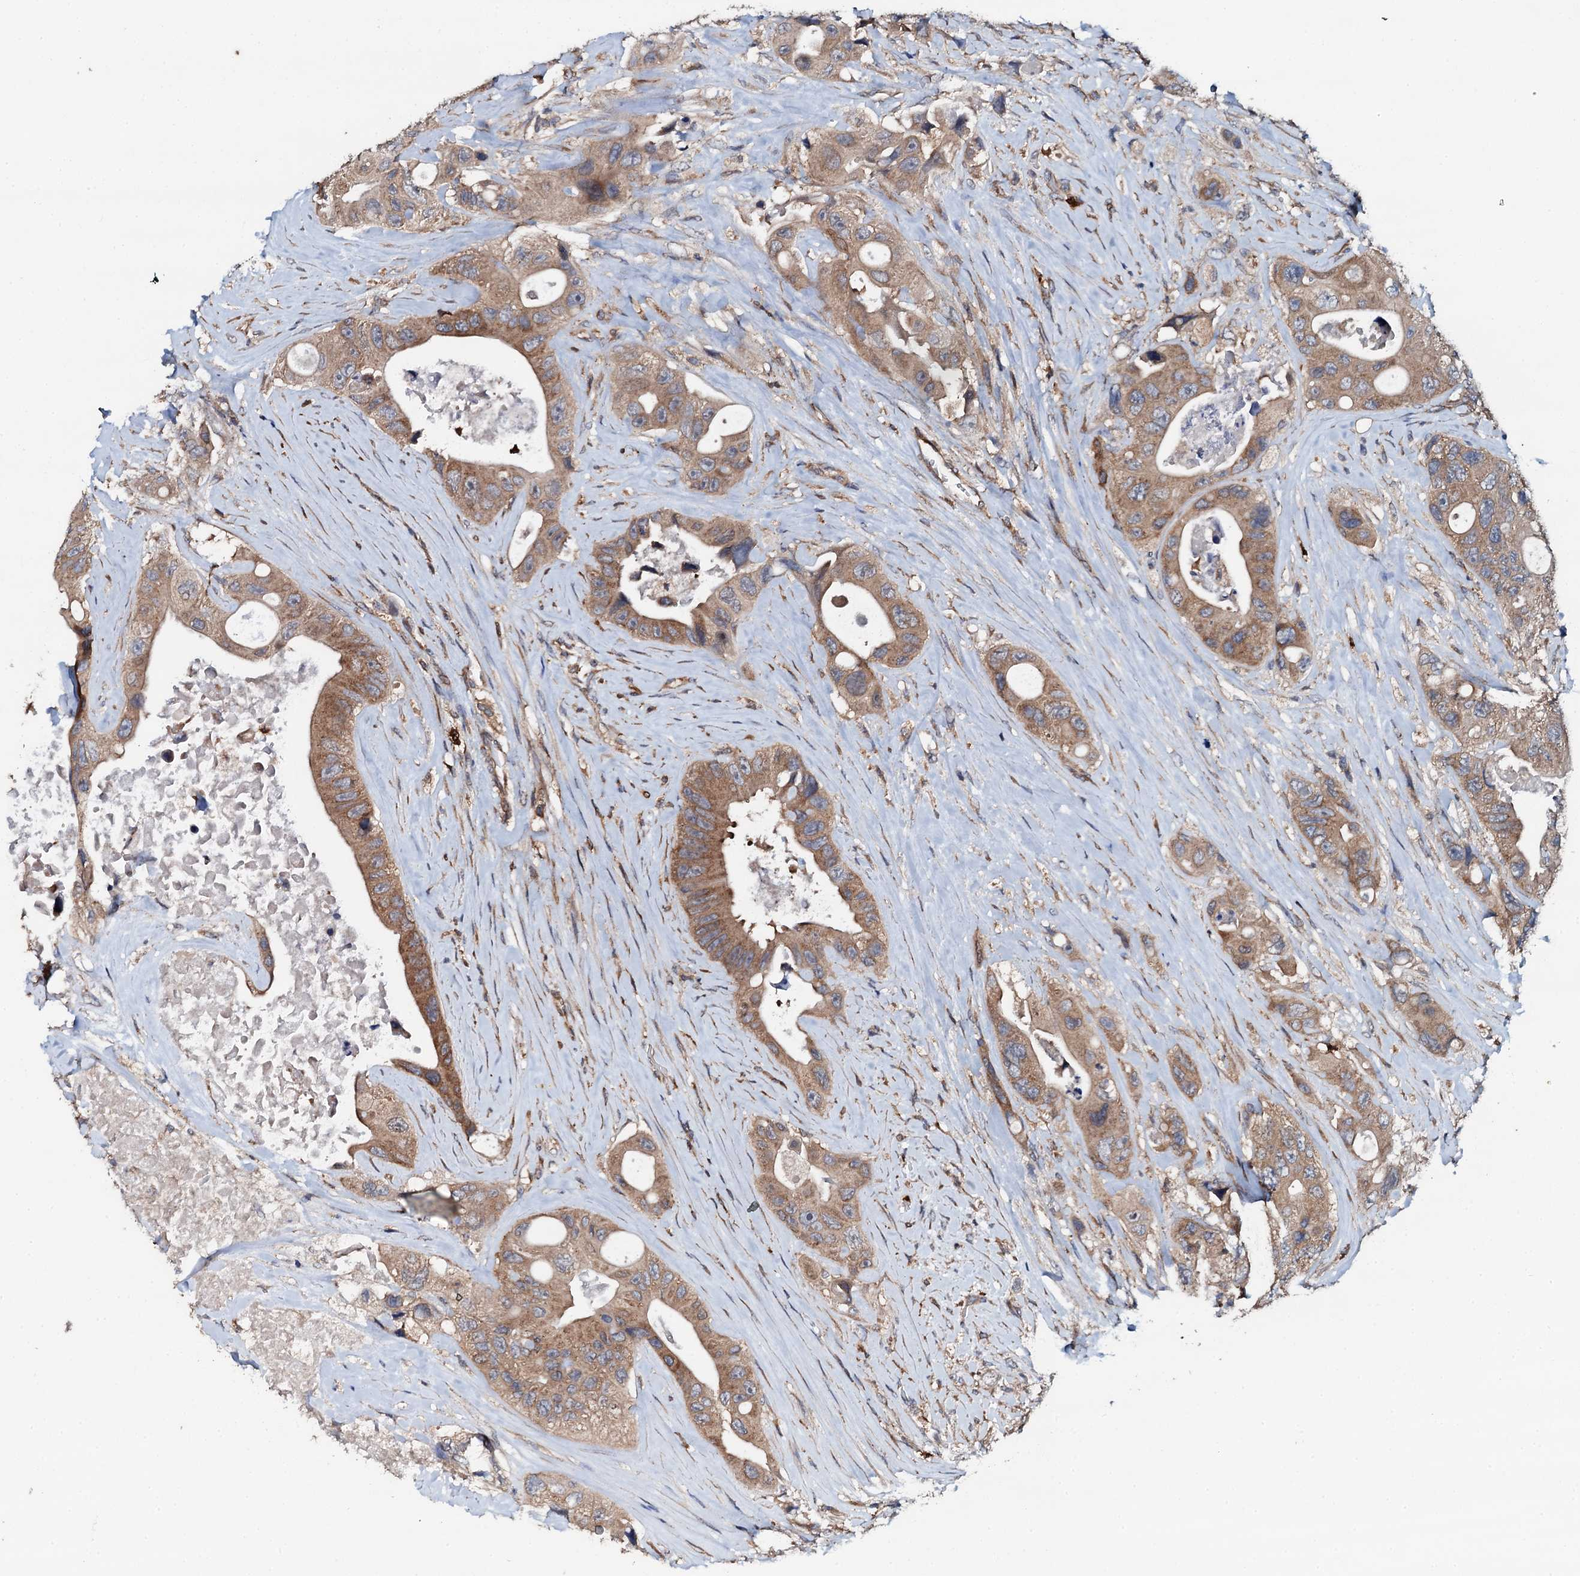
{"staining": {"intensity": "moderate", "quantity": ">75%", "location": "cytoplasmic/membranous"}, "tissue": "colorectal cancer", "cell_type": "Tumor cells", "image_type": "cancer", "snomed": [{"axis": "morphology", "description": "Adenocarcinoma, NOS"}, {"axis": "topography", "description": "Colon"}], "caption": "IHC (DAB) staining of adenocarcinoma (colorectal) exhibits moderate cytoplasmic/membranous protein expression in approximately >75% of tumor cells.", "gene": "GRK2", "patient": {"sex": "female", "age": 46}}